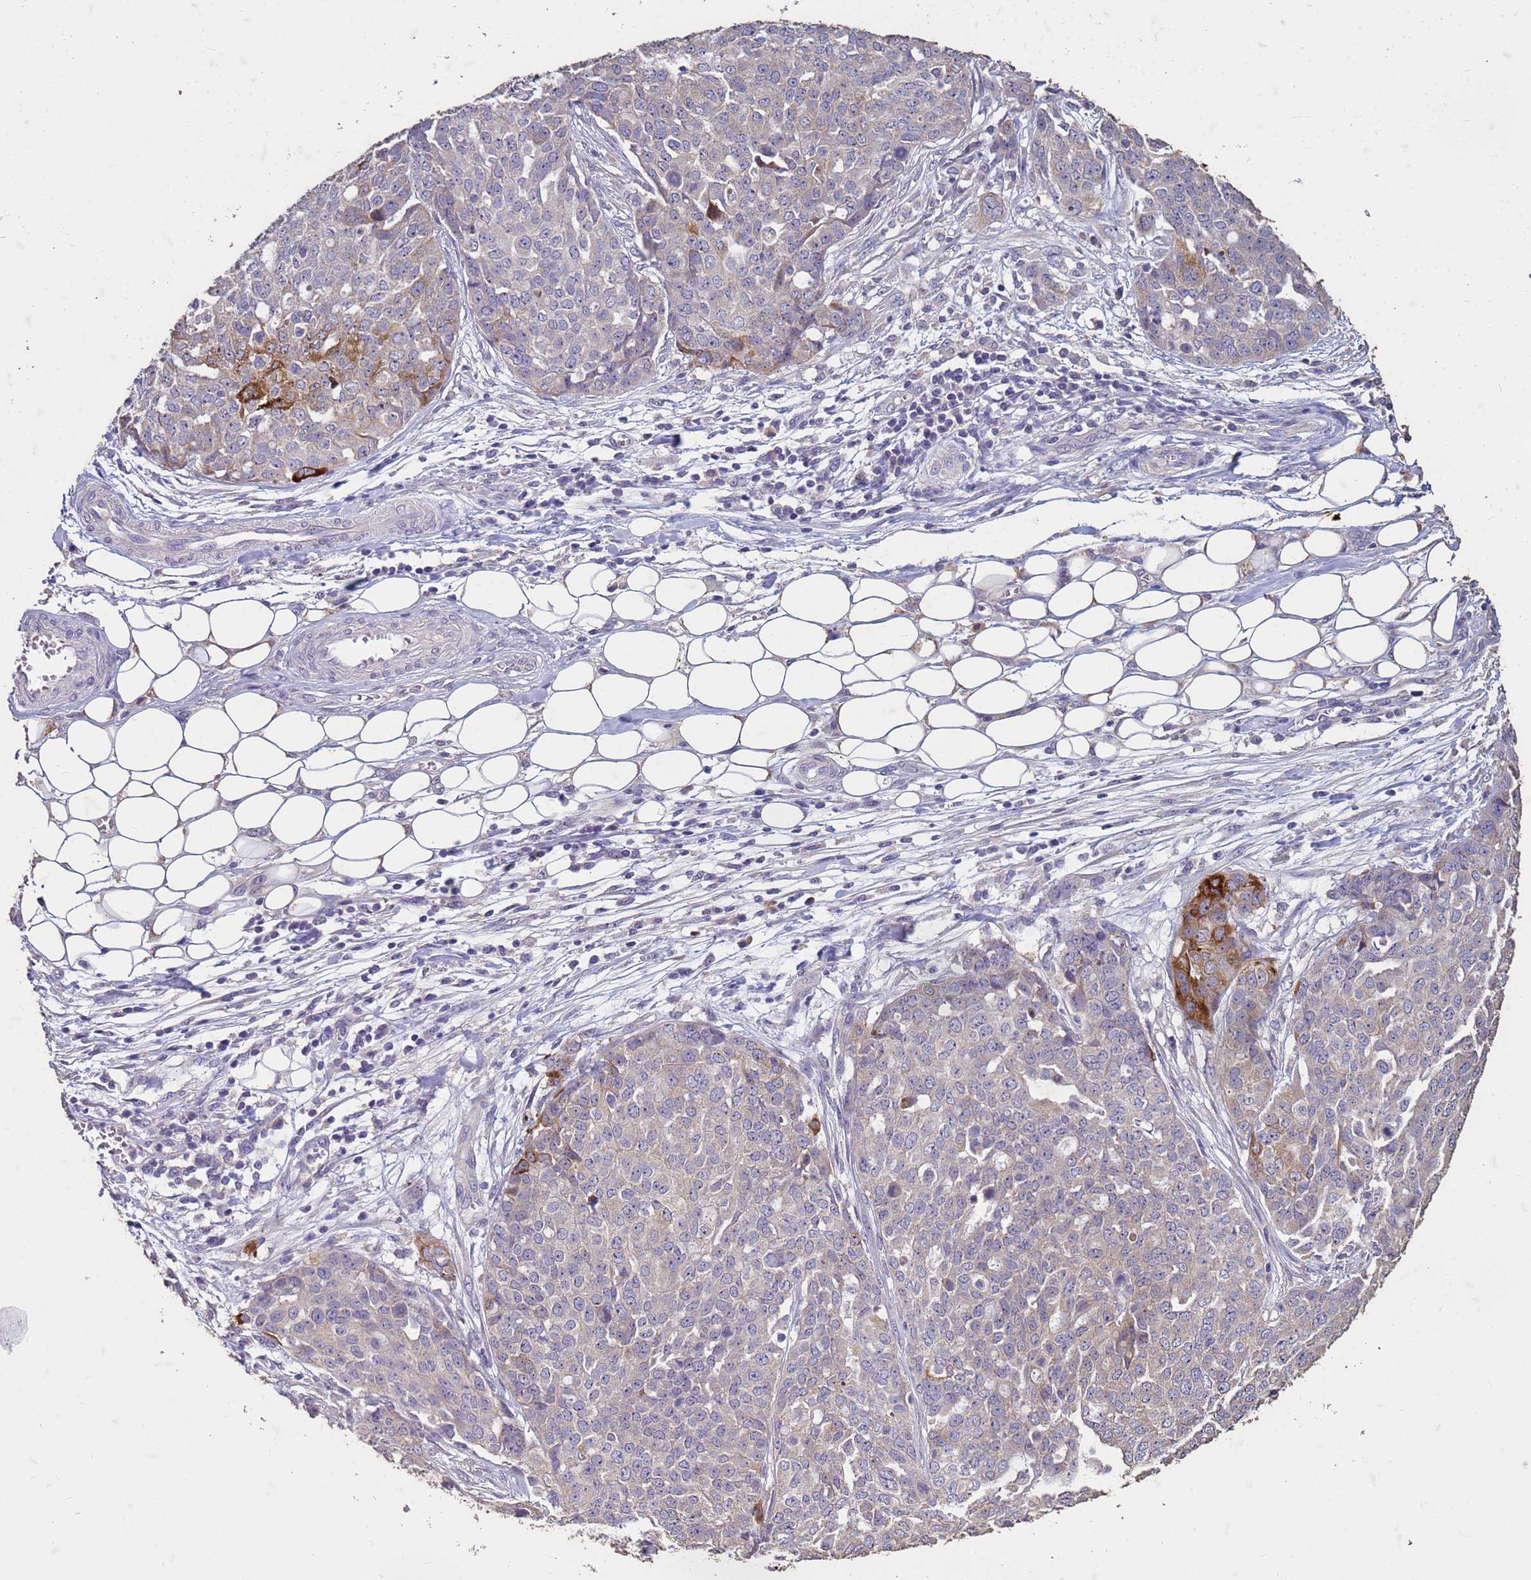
{"staining": {"intensity": "moderate", "quantity": "<25%", "location": "cytoplasmic/membranous"}, "tissue": "ovarian cancer", "cell_type": "Tumor cells", "image_type": "cancer", "snomed": [{"axis": "morphology", "description": "Cystadenocarcinoma, serous, NOS"}, {"axis": "topography", "description": "Soft tissue"}, {"axis": "topography", "description": "Ovary"}], "caption": "Immunohistochemical staining of human serous cystadenocarcinoma (ovarian) shows moderate cytoplasmic/membranous protein staining in about <25% of tumor cells.", "gene": "FAM184B", "patient": {"sex": "female", "age": 57}}